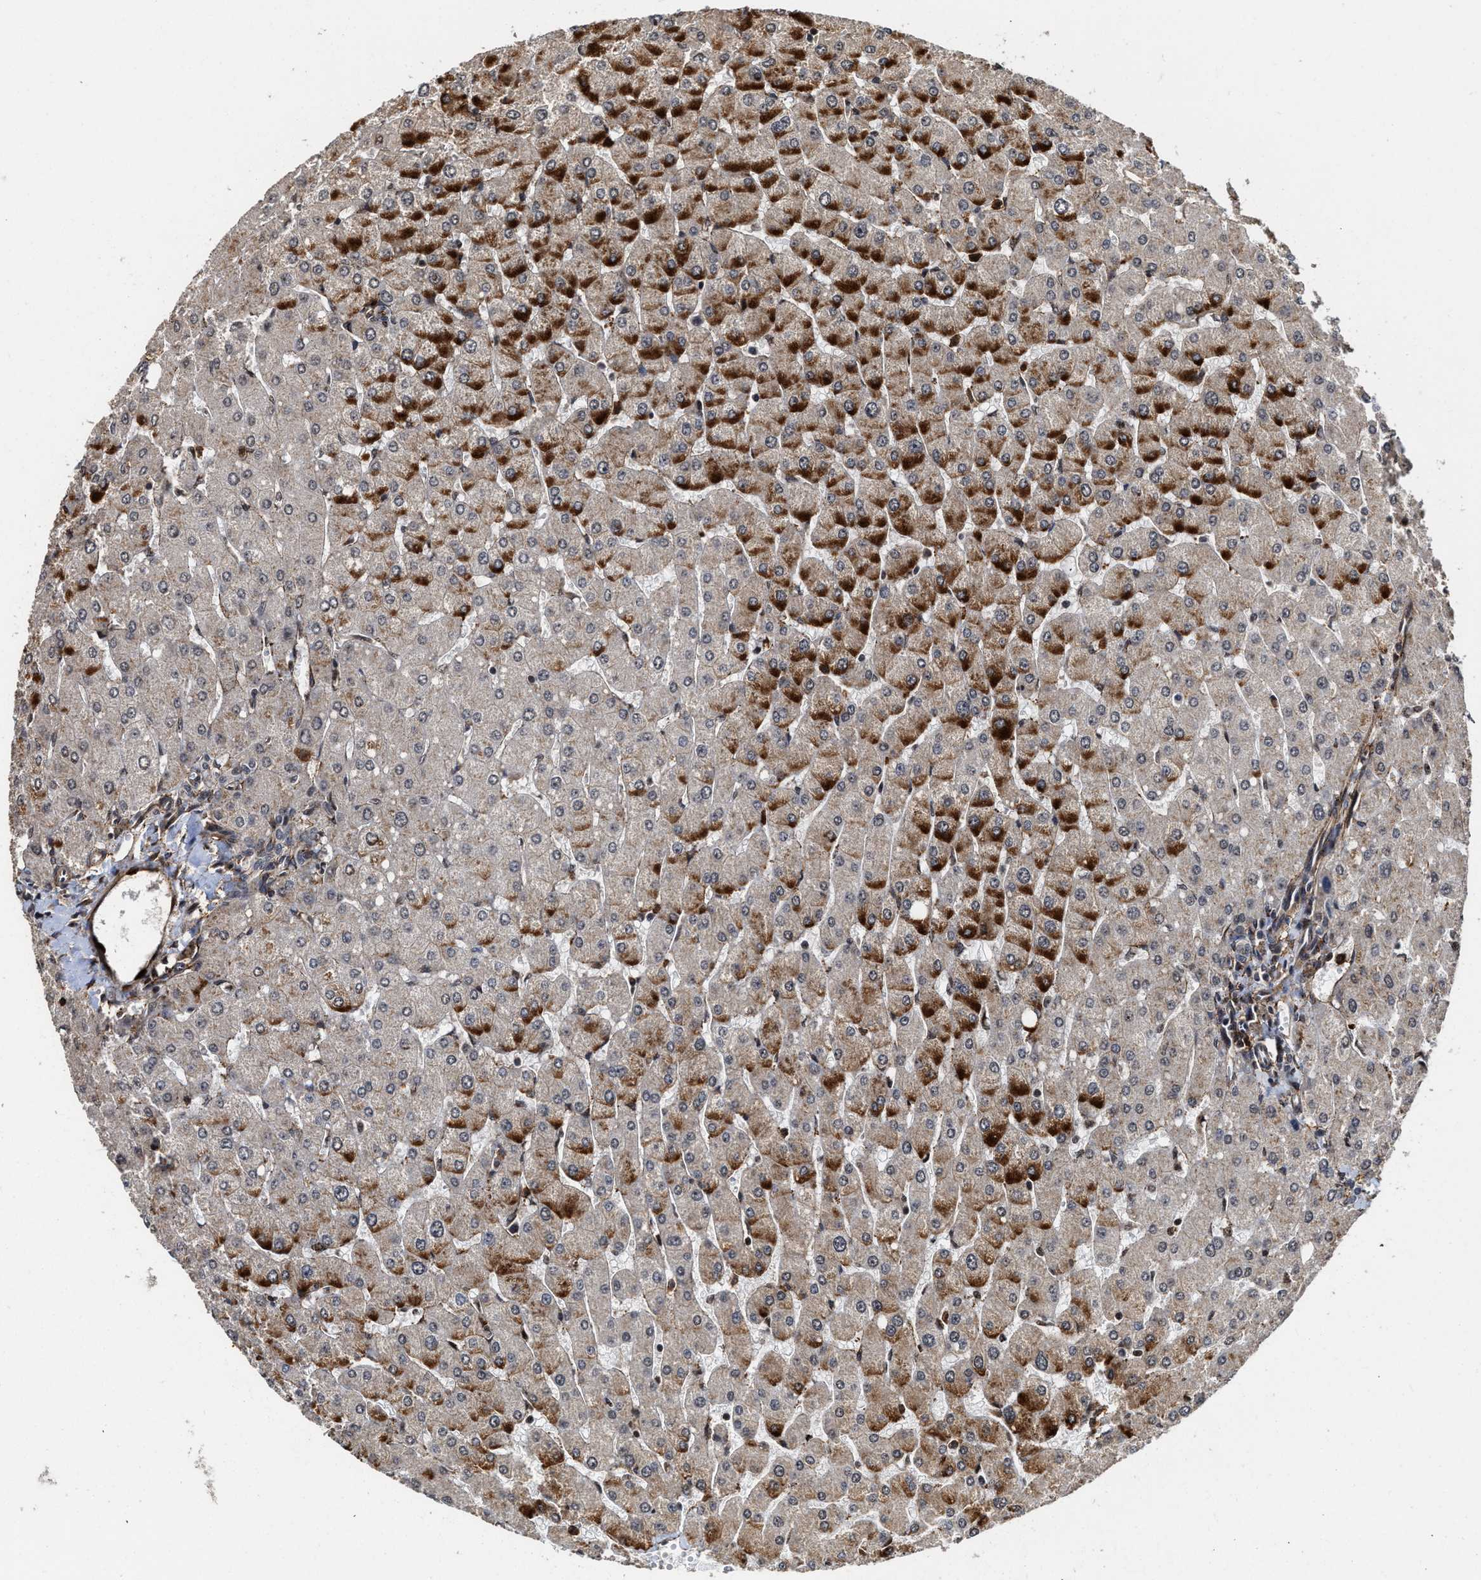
{"staining": {"intensity": "moderate", "quantity": ">75%", "location": "cytoplasmic/membranous"}, "tissue": "liver", "cell_type": "Cholangiocytes", "image_type": "normal", "snomed": [{"axis": "morphology", "description": "Normal tissue, NOS"}, {"axis": "topography", "description": "Liver"}], "caption": "Immunohistochemistry (IHC) of benign human liver displays medium levels of moderate cytoplasmic/membranous staining in approximately >75% of cholangiocytes.", "gene": "SEPTIN2", "patient": {"sex": "male", "age": 55}}